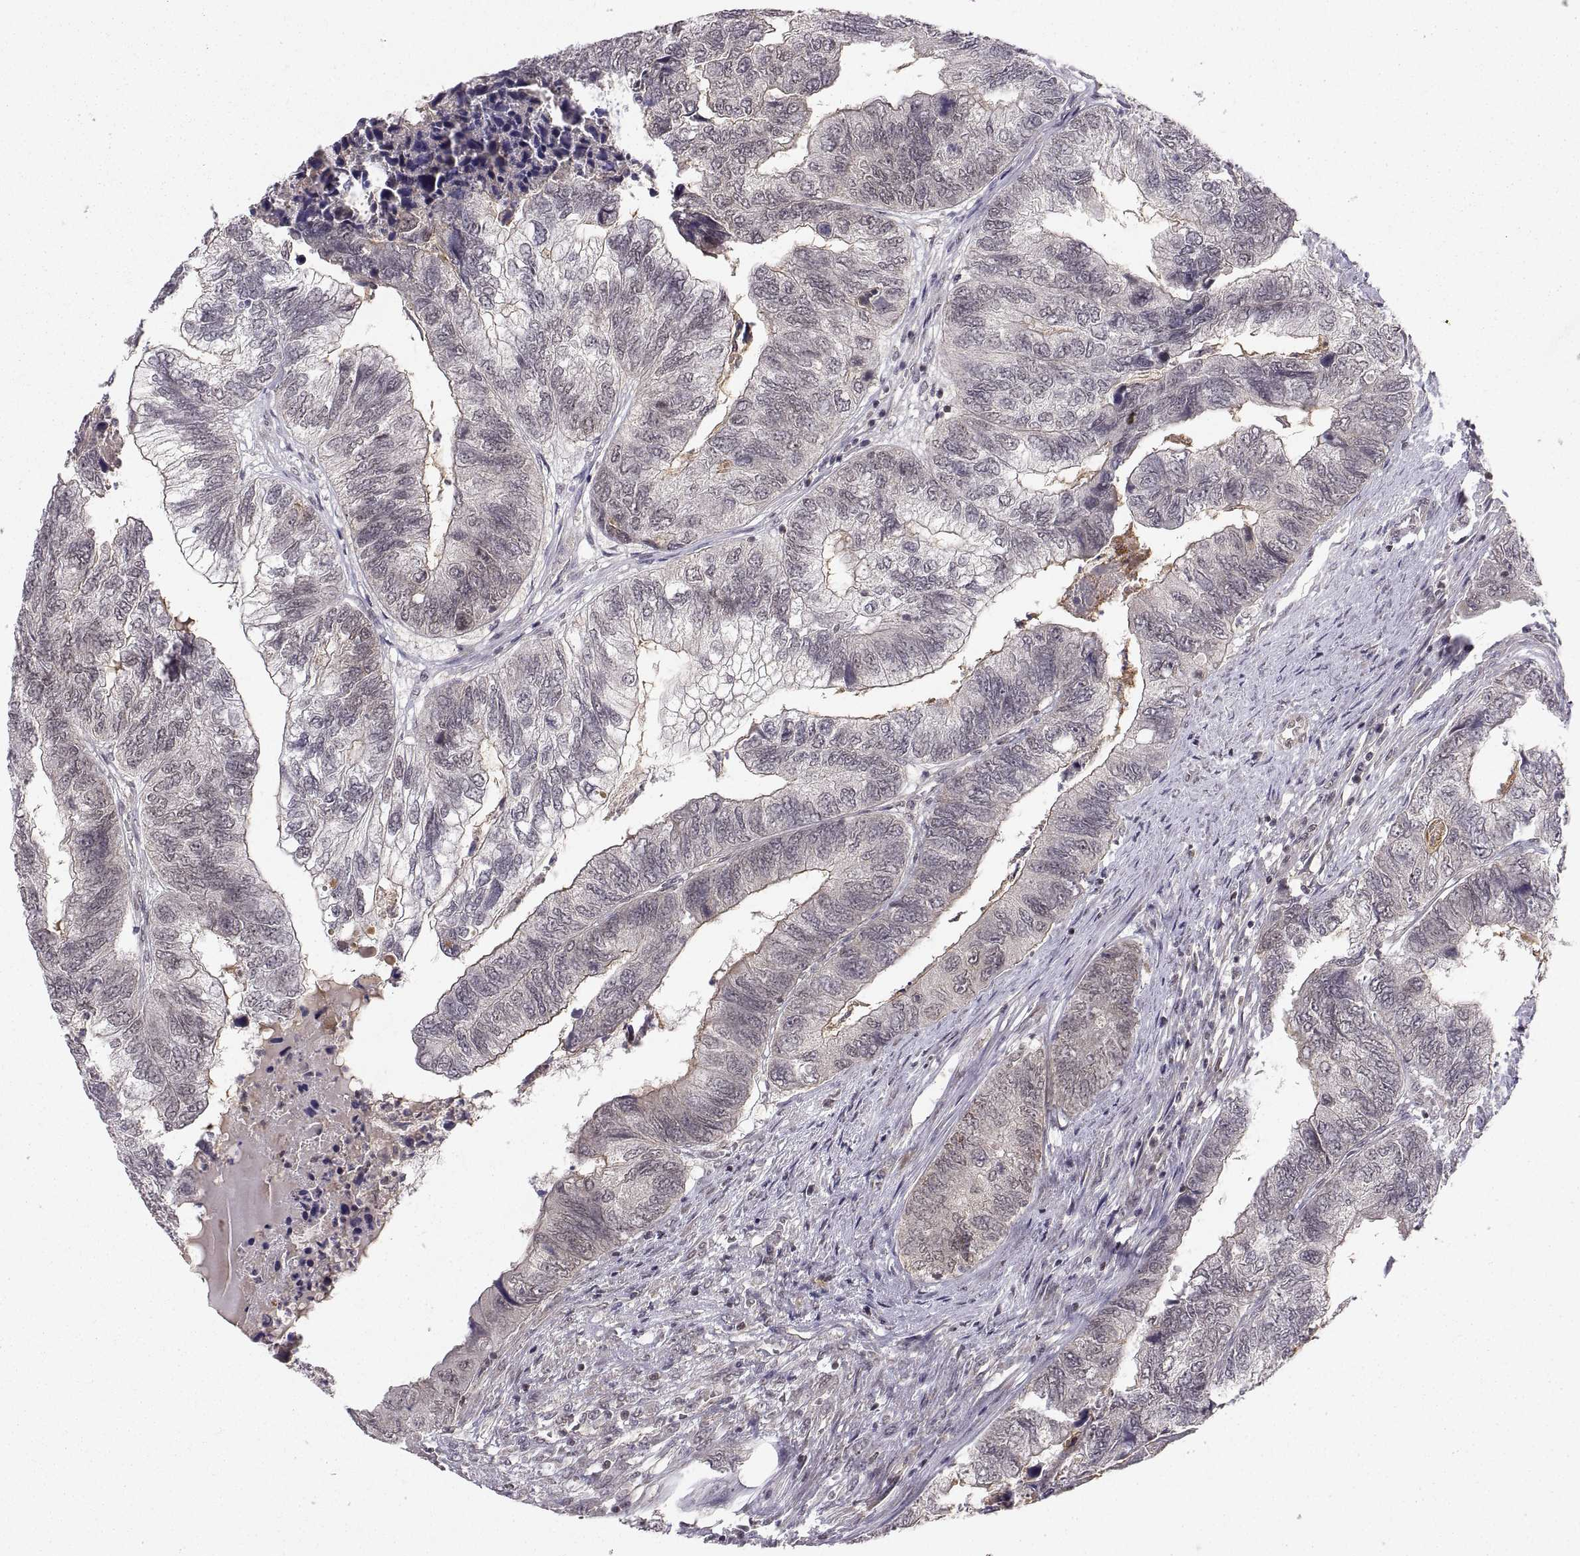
{"staining": {"intensity": "weak", "quantity": "25%-75%", "location": "cytoplasmic/membranous"}, "tissue": "colorectal cancer", "cell_type": "Tumor cells", "image_type": "cancer", "snomed": [{"axis": "morphology", "description": "Adenocarcinoma, NOS"}, {"axis": "topography", "description": "Colon"}], "caption": "Protein expression analysis of colorectal cancer (adenocarcinoma) exhibits weak cytoplasmic/membranous positivity in about 25%-75% of tumor cells.", "gene": "ABL2", "patient": {"sex": "female", "age": 67}}